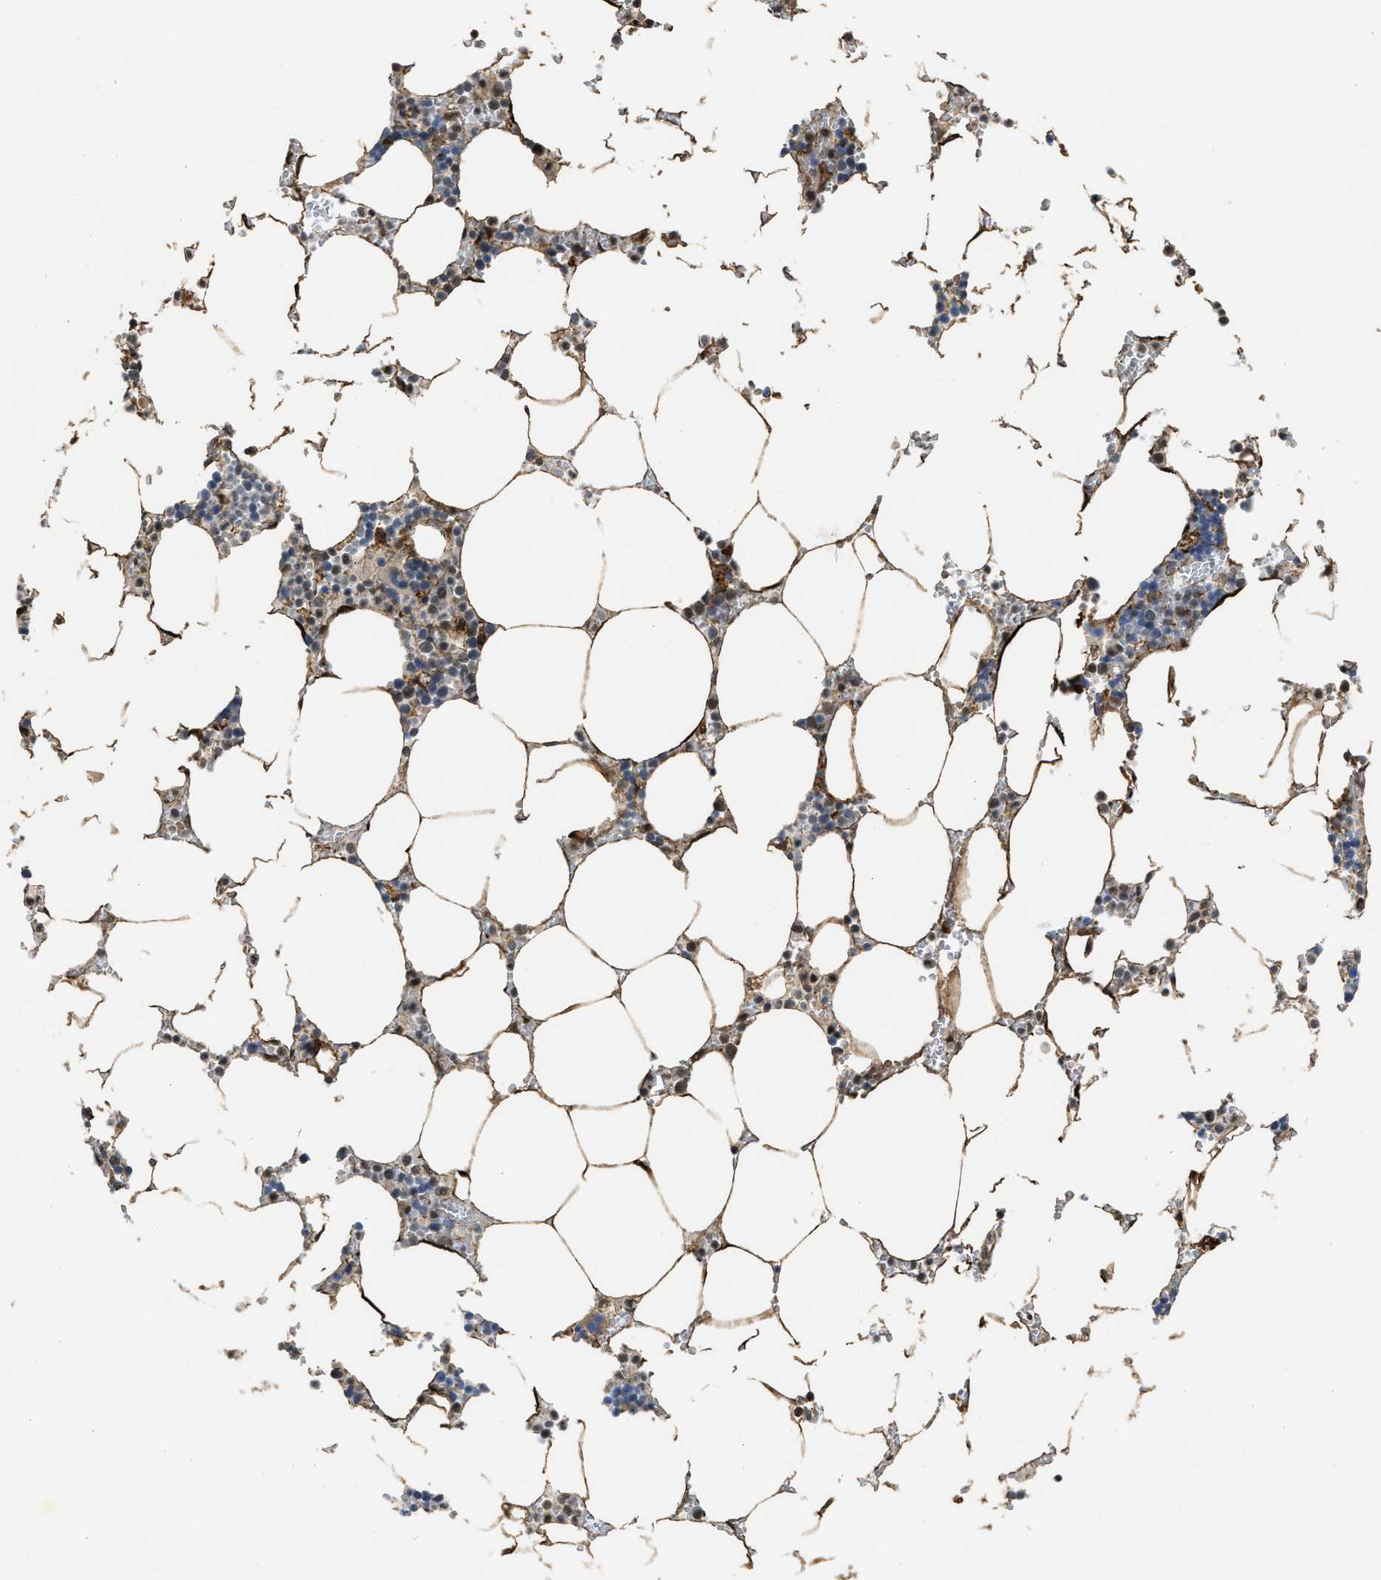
{"staining": {"intensity": "weak", "quantity": "<25%", "location": "cytoplasmic/membranous,nuclear"}, "tissue": "bone marrow", "cell_type": "Hematopoietic cells", "image_type": "normal", "snomed": [{"axis": "morphology", "description": "Normal tissue, NOS"}, {"axis": "topography", "description": "Bone marrow"}], "caption": "This is an immunohistochemistry (IHC) histopathology image of normal bone marrow. There is no positivity in hematopoietic cells.", "gene": "ZNF250", "patient": {"sex": "male", "age": 70}}